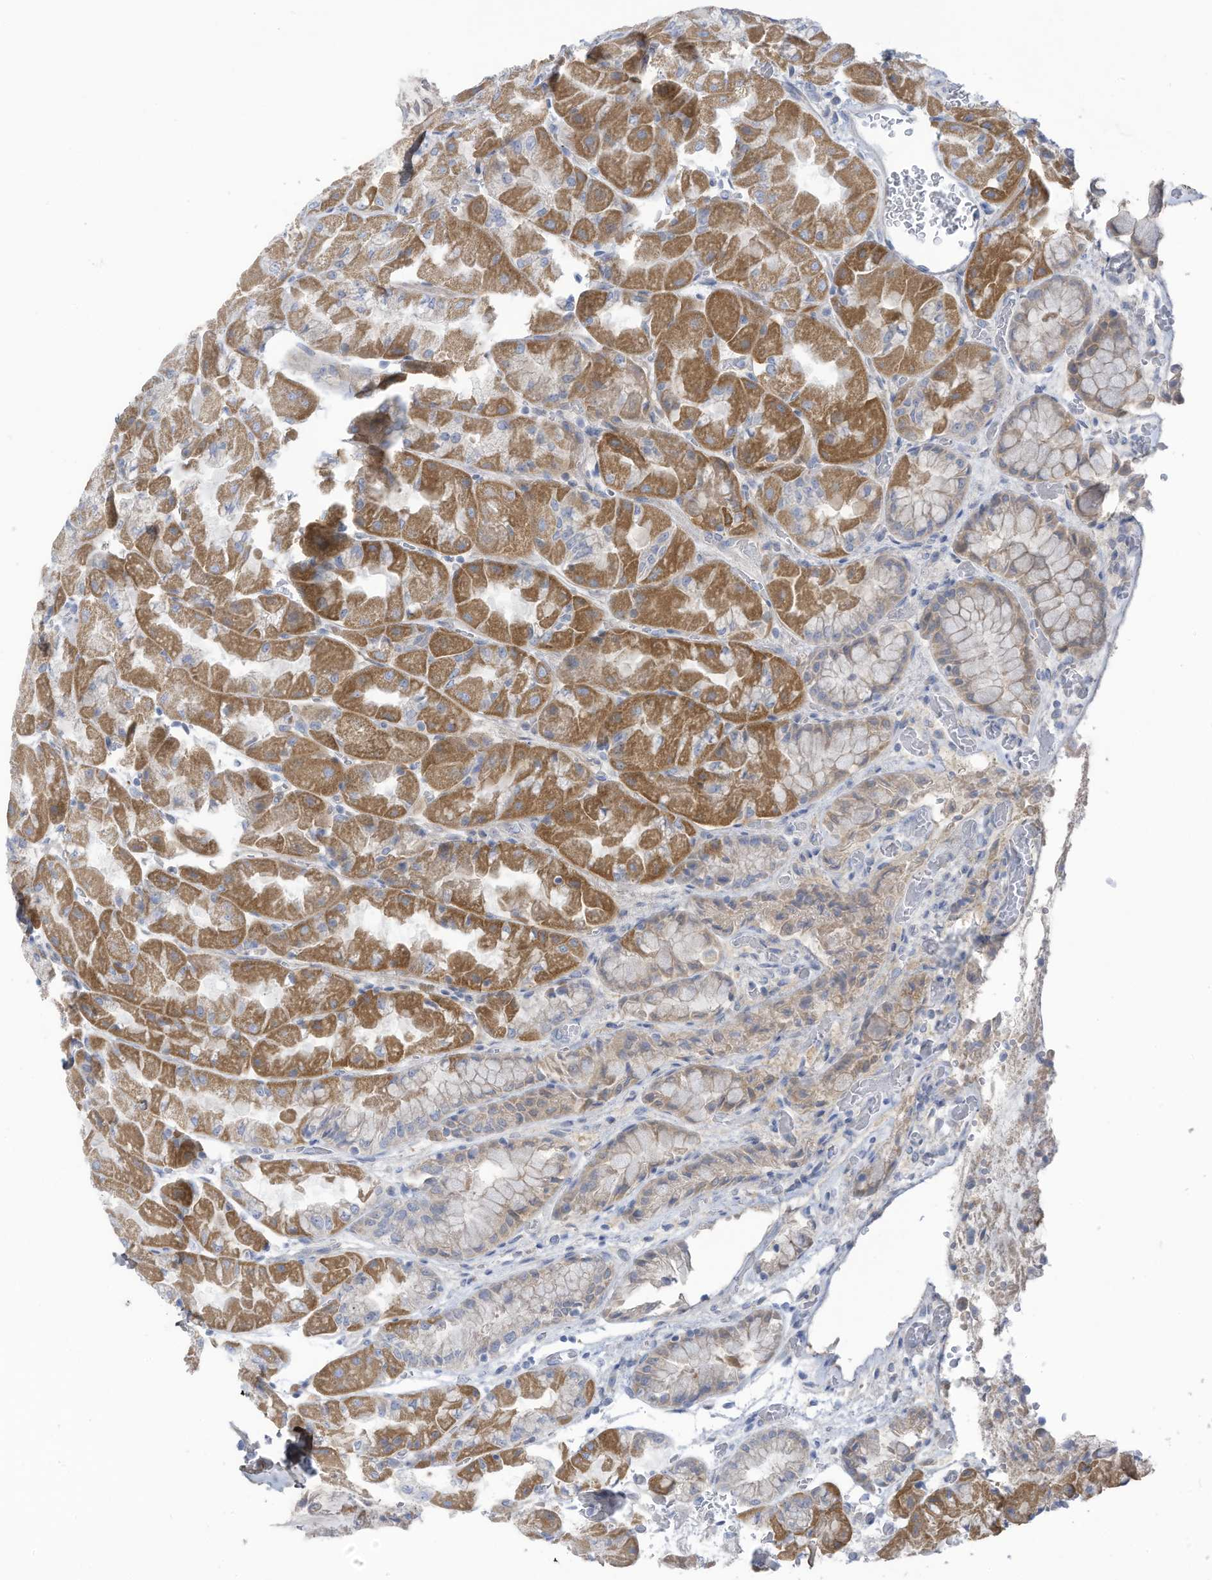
{"staining": {"intensity": "moderate", "quantity": ">75%", "location": "cytoplasmic/membranous"}, "tissue": "stomach", "cell_type": "Glandular cells", "image_type": "normal", "snomed": [{"axis": "morphology", "description": "Normal tissue, NOS"}, {"axis": "topography", "description": "Stomach"}], "caption": "Protein analysis of benign stomach exhibits moderate cytoplasmic/membranous positivity in approximately >75% of glandular cells. The staining was performed using DAB (3,3'-diaminobenzidine) to visualize the protein expression in brown, while the nuclei were stained in blue with hematoxylin (Magnification: 20x).", "gene": "TRMT2B", "patient": {"sex": "female", "age": 61}}